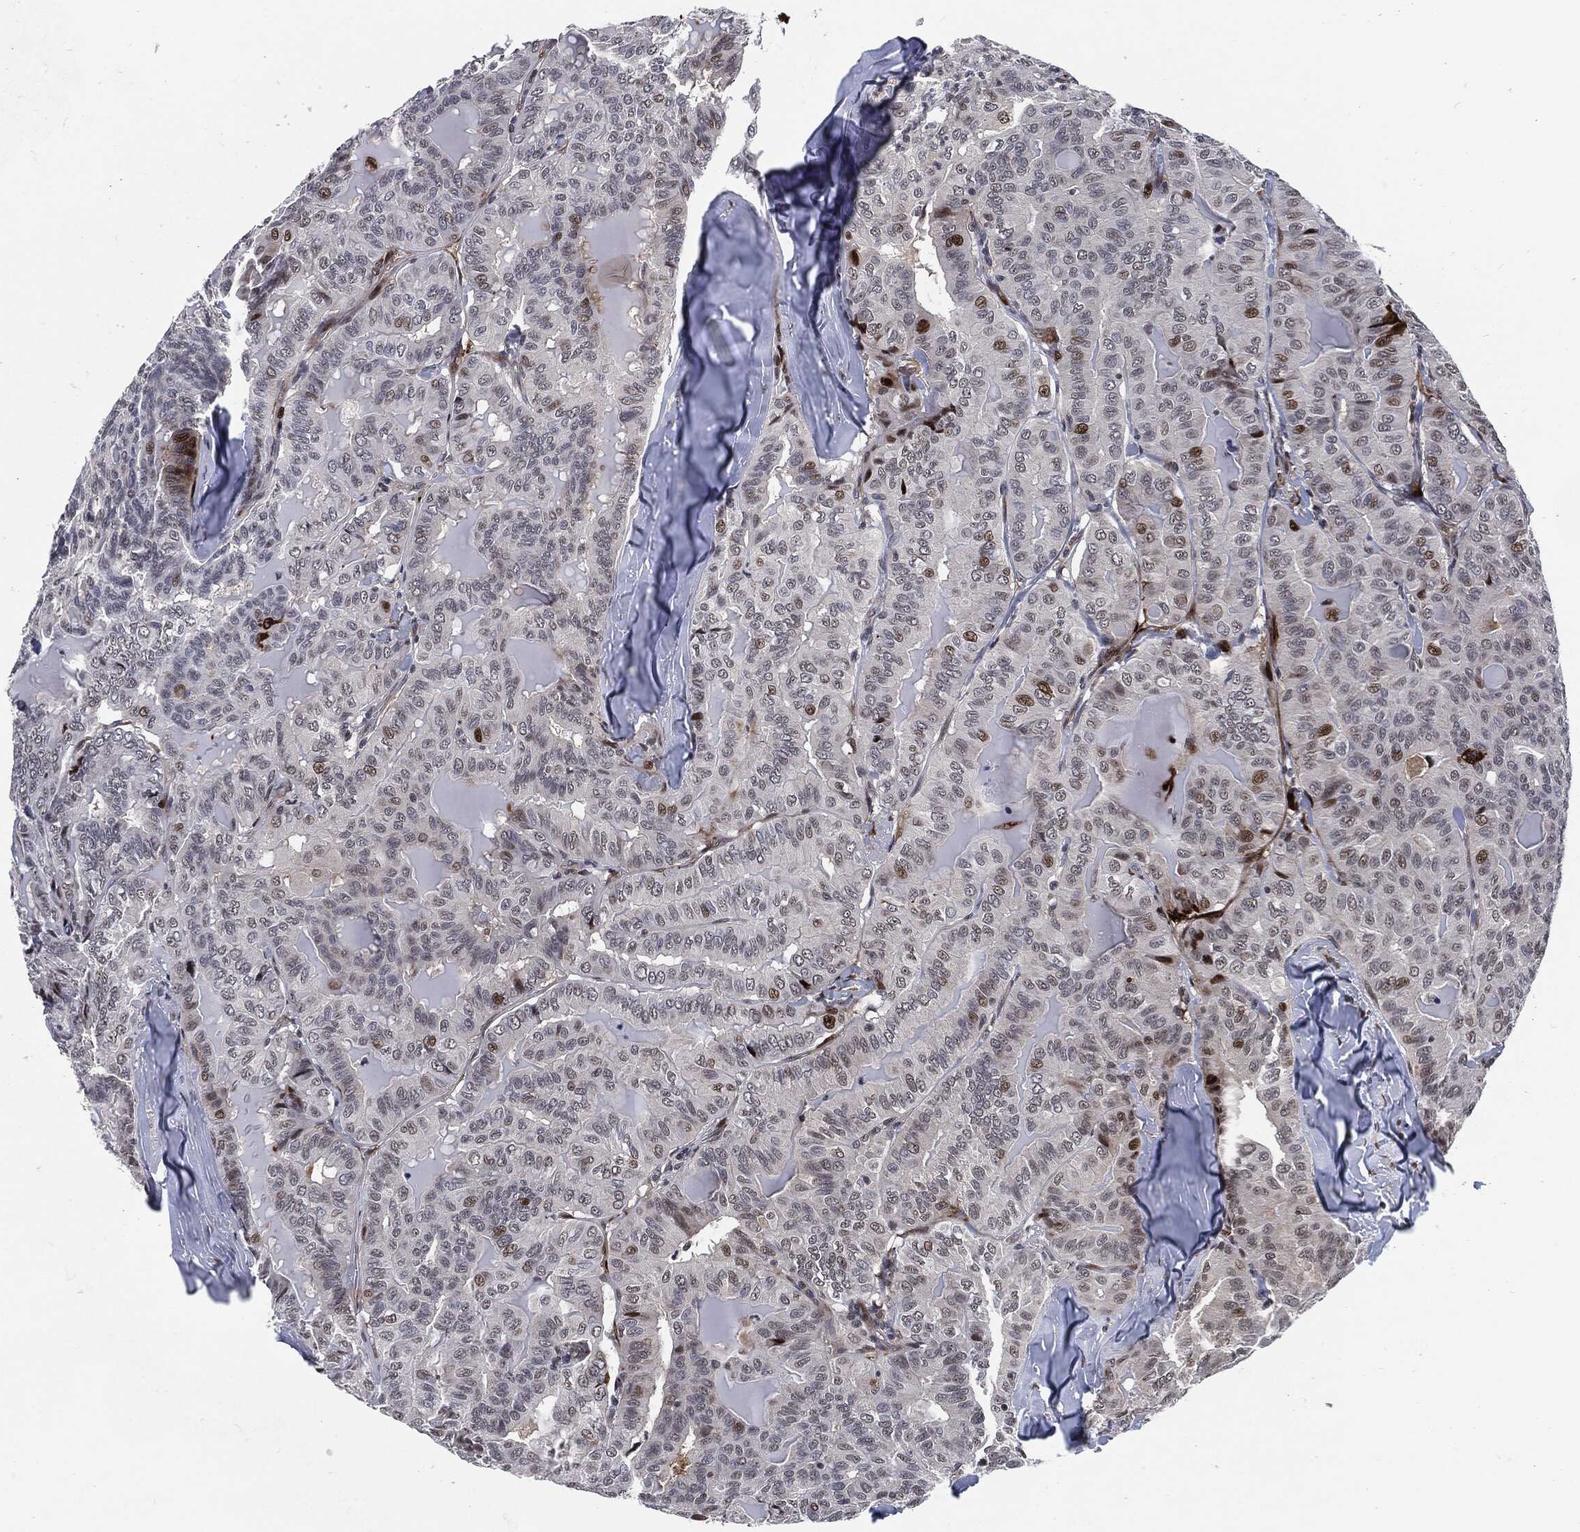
{"staining": {"intensity": "strong", "quantity": "<25%", "location": "nuclear"}, "tissue": "thyroid cancer", "cell_type": "Tumor cells", "image_type": "cancer", "snomed": [{"axis": "morphology", "description": "Papillary adenocarcinoma, NOS"}, {"axis": "topography", "description": "Thyroid gland"}], "caption": "Human thyroid papillary adenocarcinoma stained with a protein marker shows strong staining in tumor cells.", "gene": "AKT2", "patient": {"sex": "female", "age": 68}}